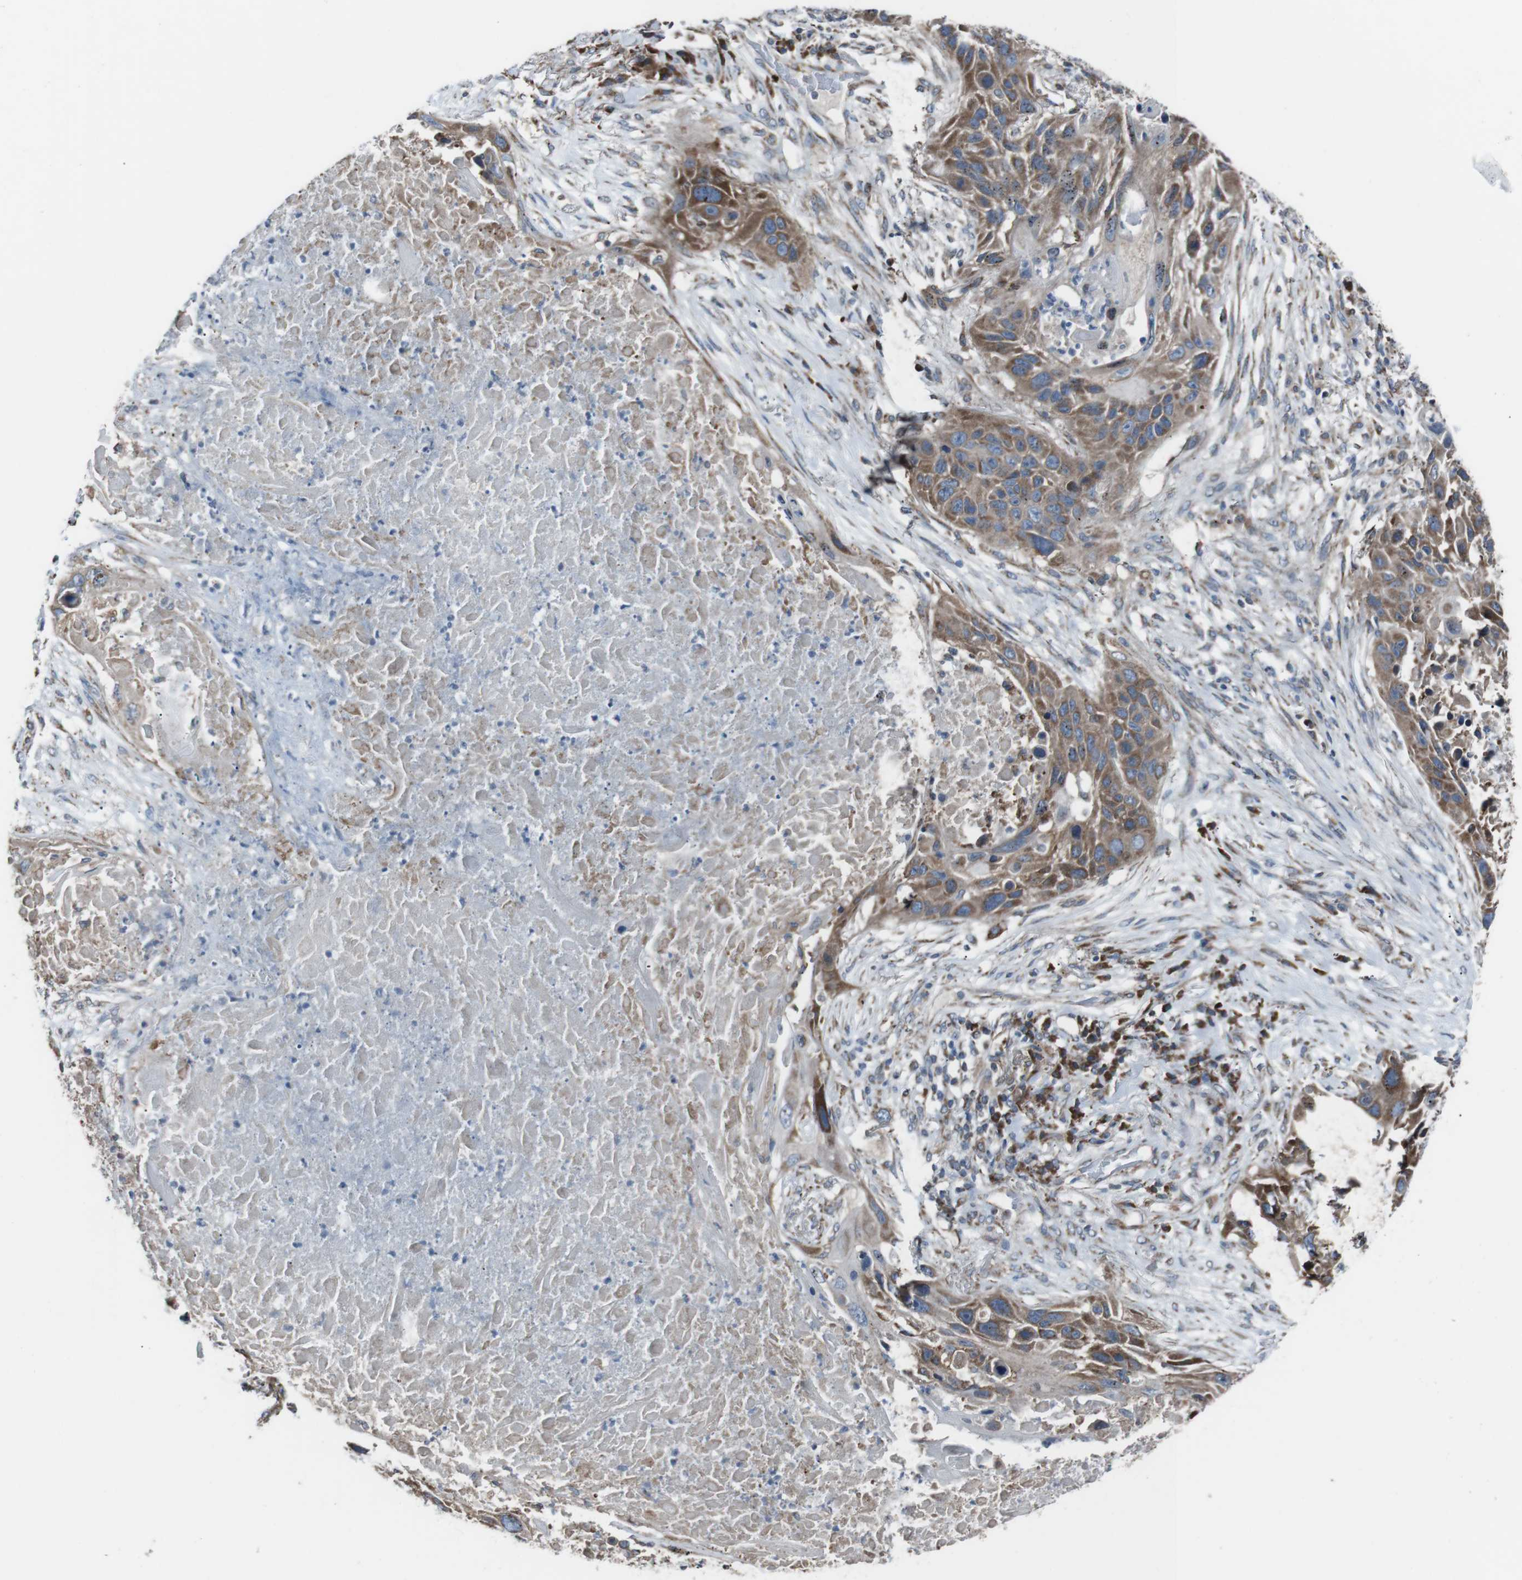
{"staining": {"intensity": "moderate", "quantity": ">75%", "location": "cytoplasmic/membranous"}, "tissue": "lung cancer", "cell_type": "Tumor cells", "image_type": "cancer", "snomed": [{"axis": "morphology", "description": "Squamous cell carcinoma, NOS"}, {"axis": "topography", "description": "Lung"}], "caption": "A brown stain shows moderate cytoplasmic/membranous expression of a protein in human lung cancer tumor cells.", "gene": "CISD2", "patient": {"sex": "male", "age": 57}}